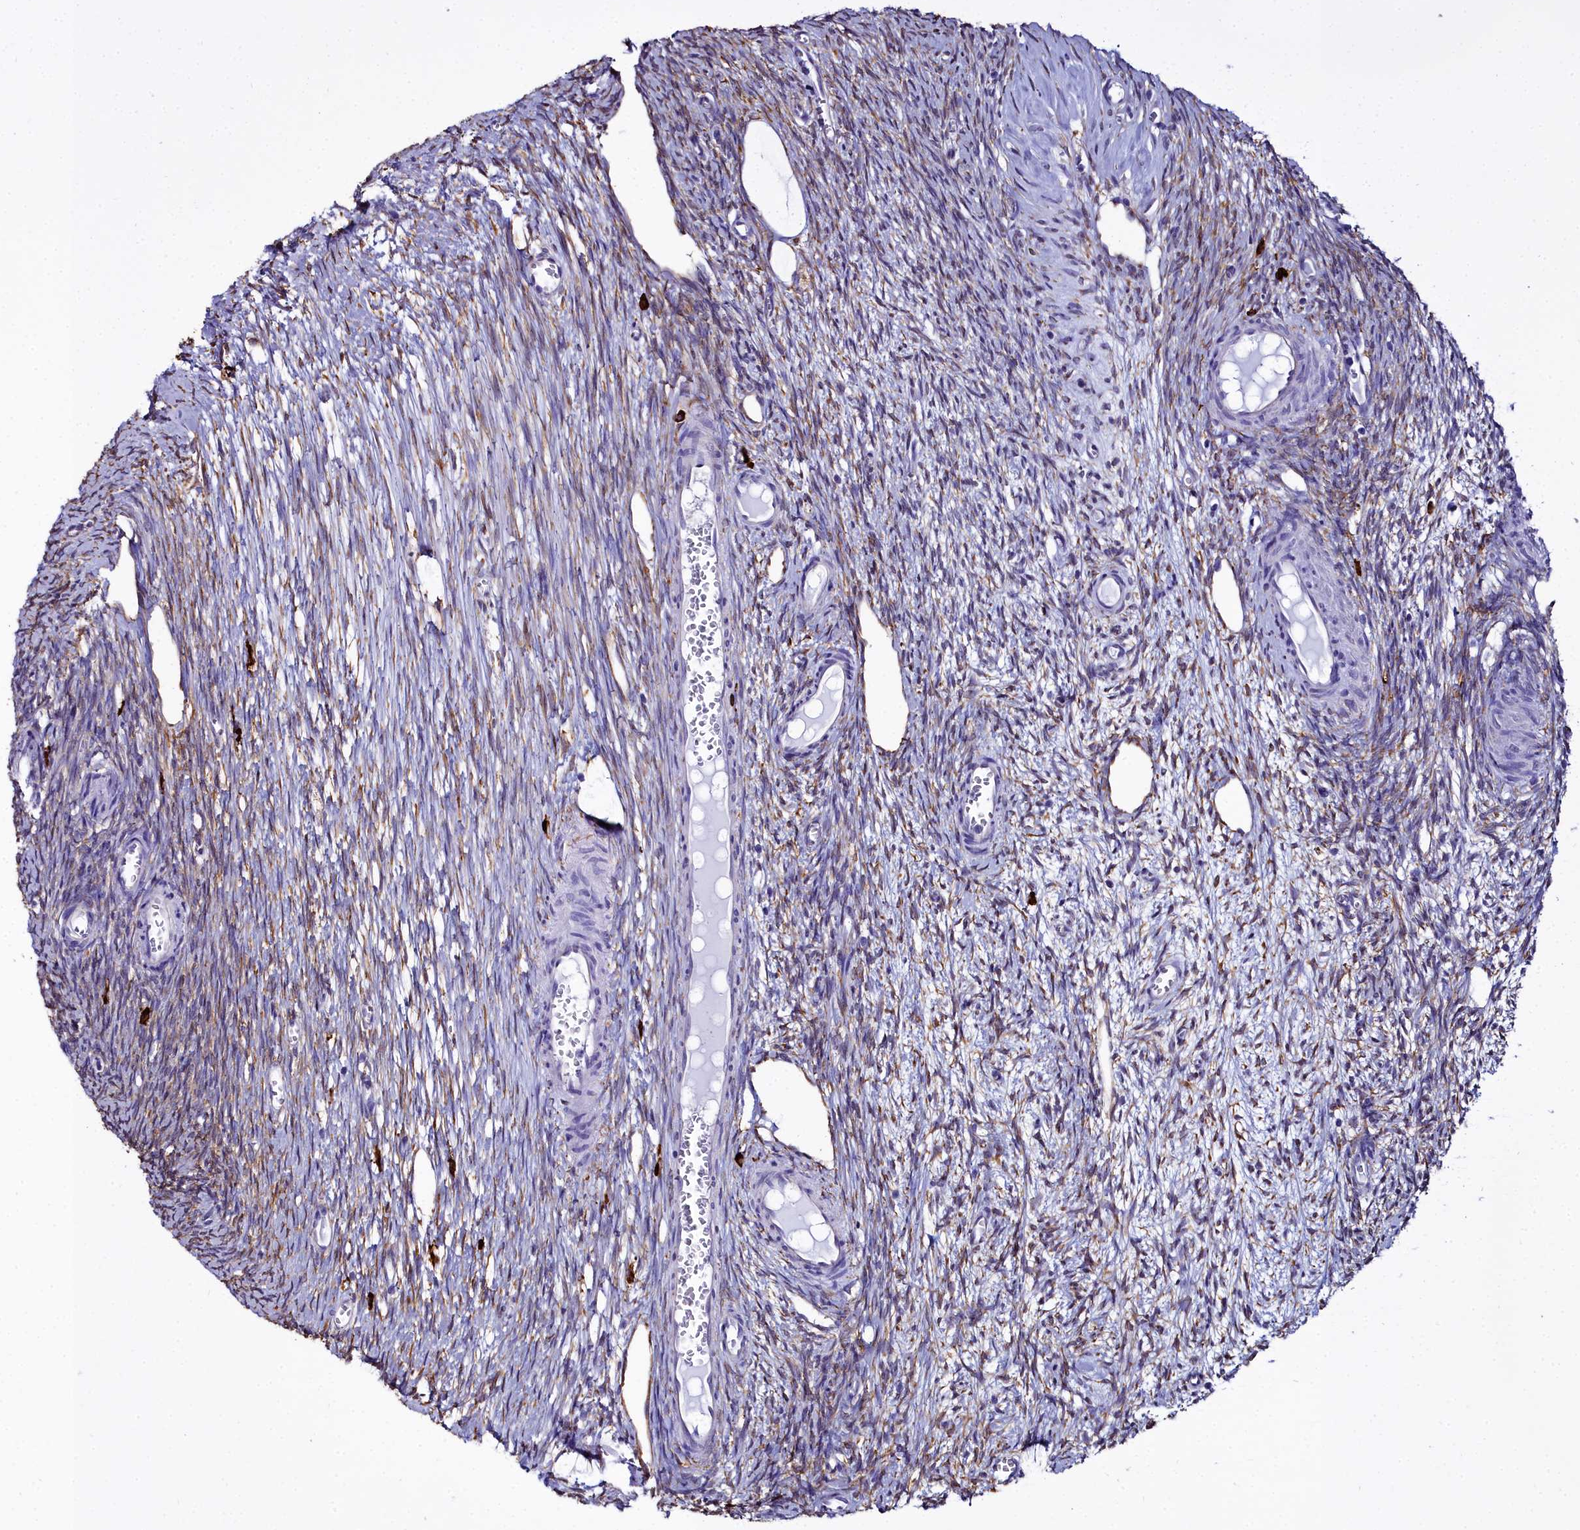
{"staining": {"intensity": "weak", "quantity": "25%-75%", "location": "cytoplasmic/membranous"}, "tissue": "ovary", "cell_type": "Ovarian stroma cells", "image_type": "normal", "snomed": [{"axis": "morphology", "description": "Normal tissue, NOS"}, {"axis": "topography", "description": "Ovary"}], "caption": "A high-resolution photomicrograph shows immunohistochemistry staining of benign ovary, which demonstrates weak cytoplasmic/membranous expression in approximately 25%-75% of ovarian stroma cells.", "gene": "TXNDC5", "patient": {"sex": "female", "age": 44}}